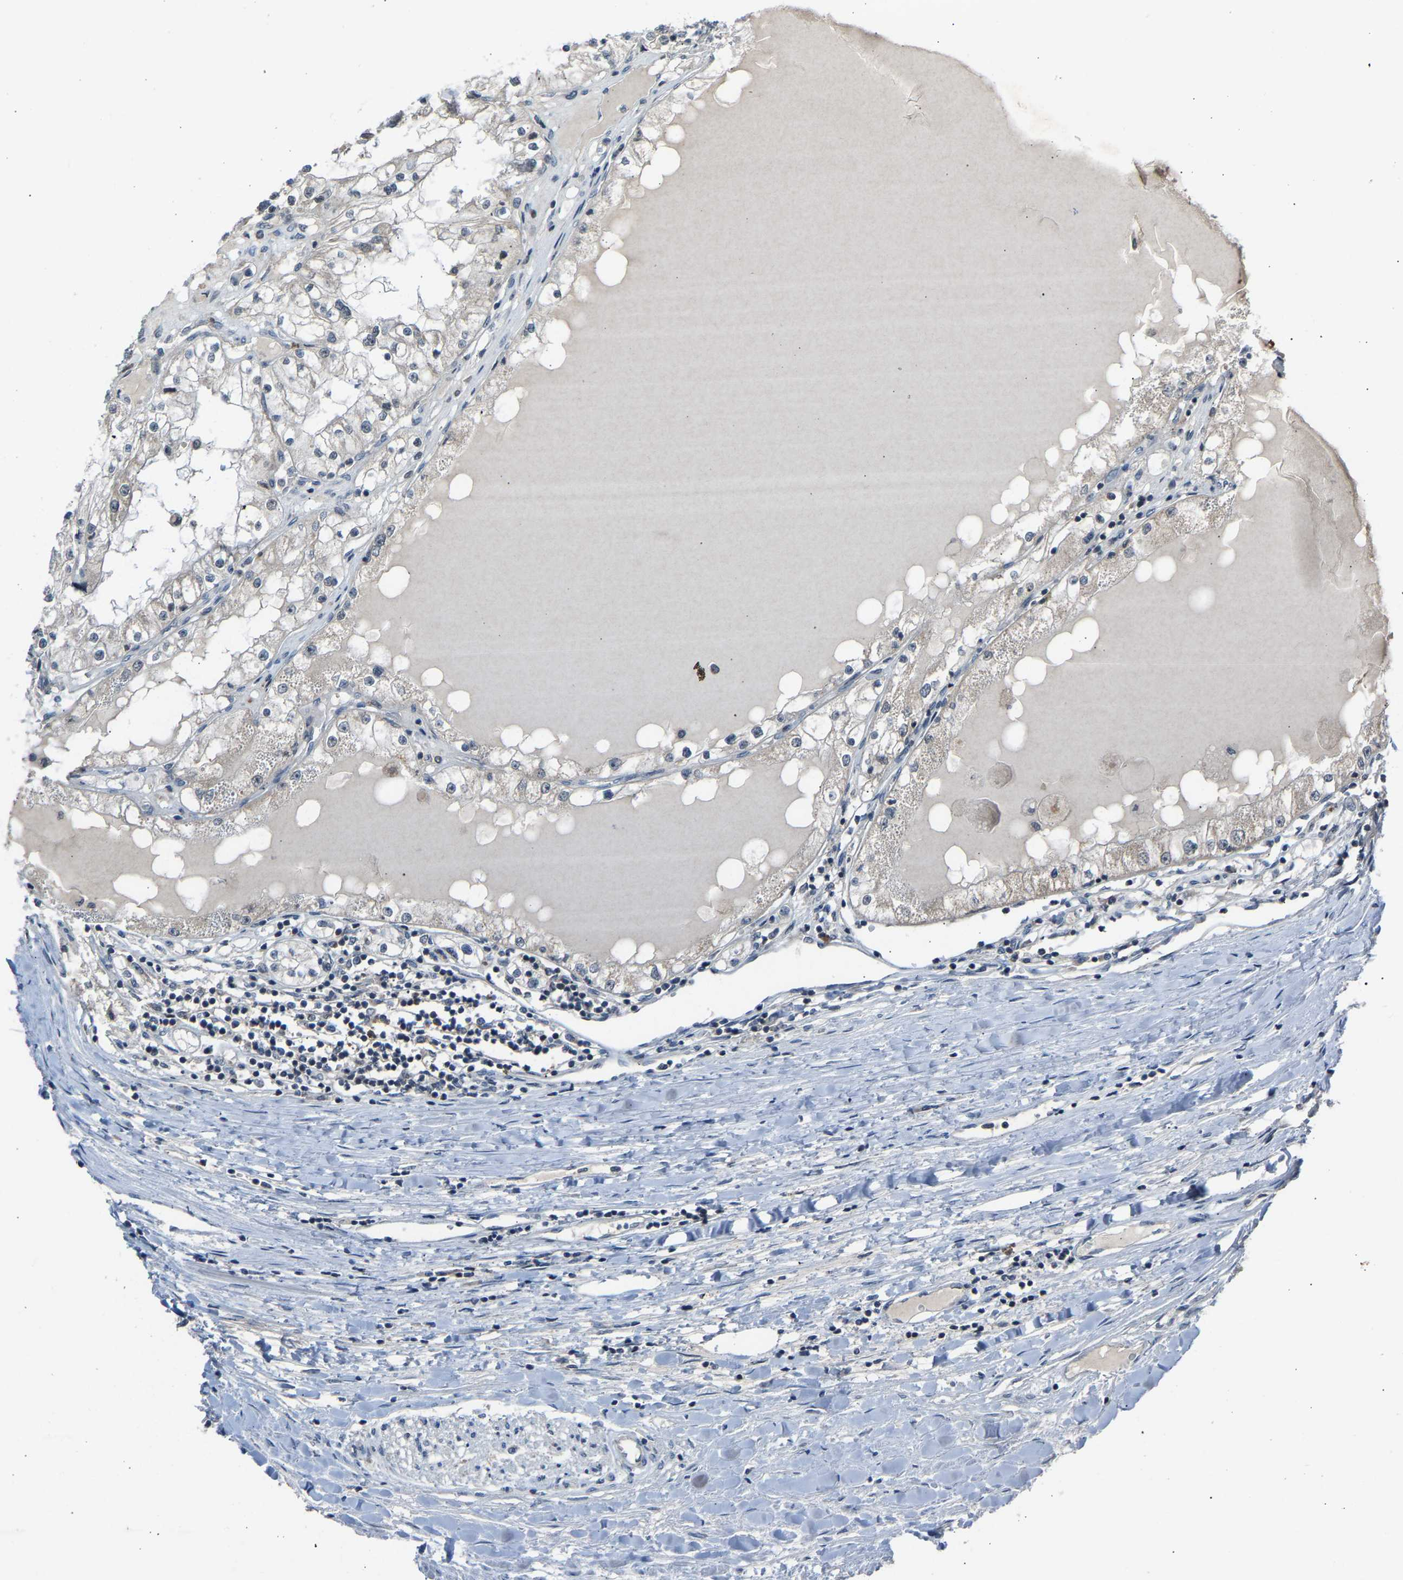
{"staining": {"intensity": "negative", "quantity": "none", "location": "none"}, "tissue": "renal cancer", "cell_type": "Tumor cells", "image_type": "cancer", "snomed": [{"axis": "morphology", "description": "Adenocarcinoma, NOS"}, {"axis": "topography", "description": "Kidney"}], "caption": "An IHC histopathology image of renal cancer is shown. There is no staining in tumor cells of renal cancer. The staining was performed using DAB (3,3'-diaminobenzidine) to visualize the protein expression in brown, while the nuclei were stained in blue with hematoxylin (Magnification: 20x).", "gene": "SLIRP", "patient": {"sex": "male", "age": 68}}